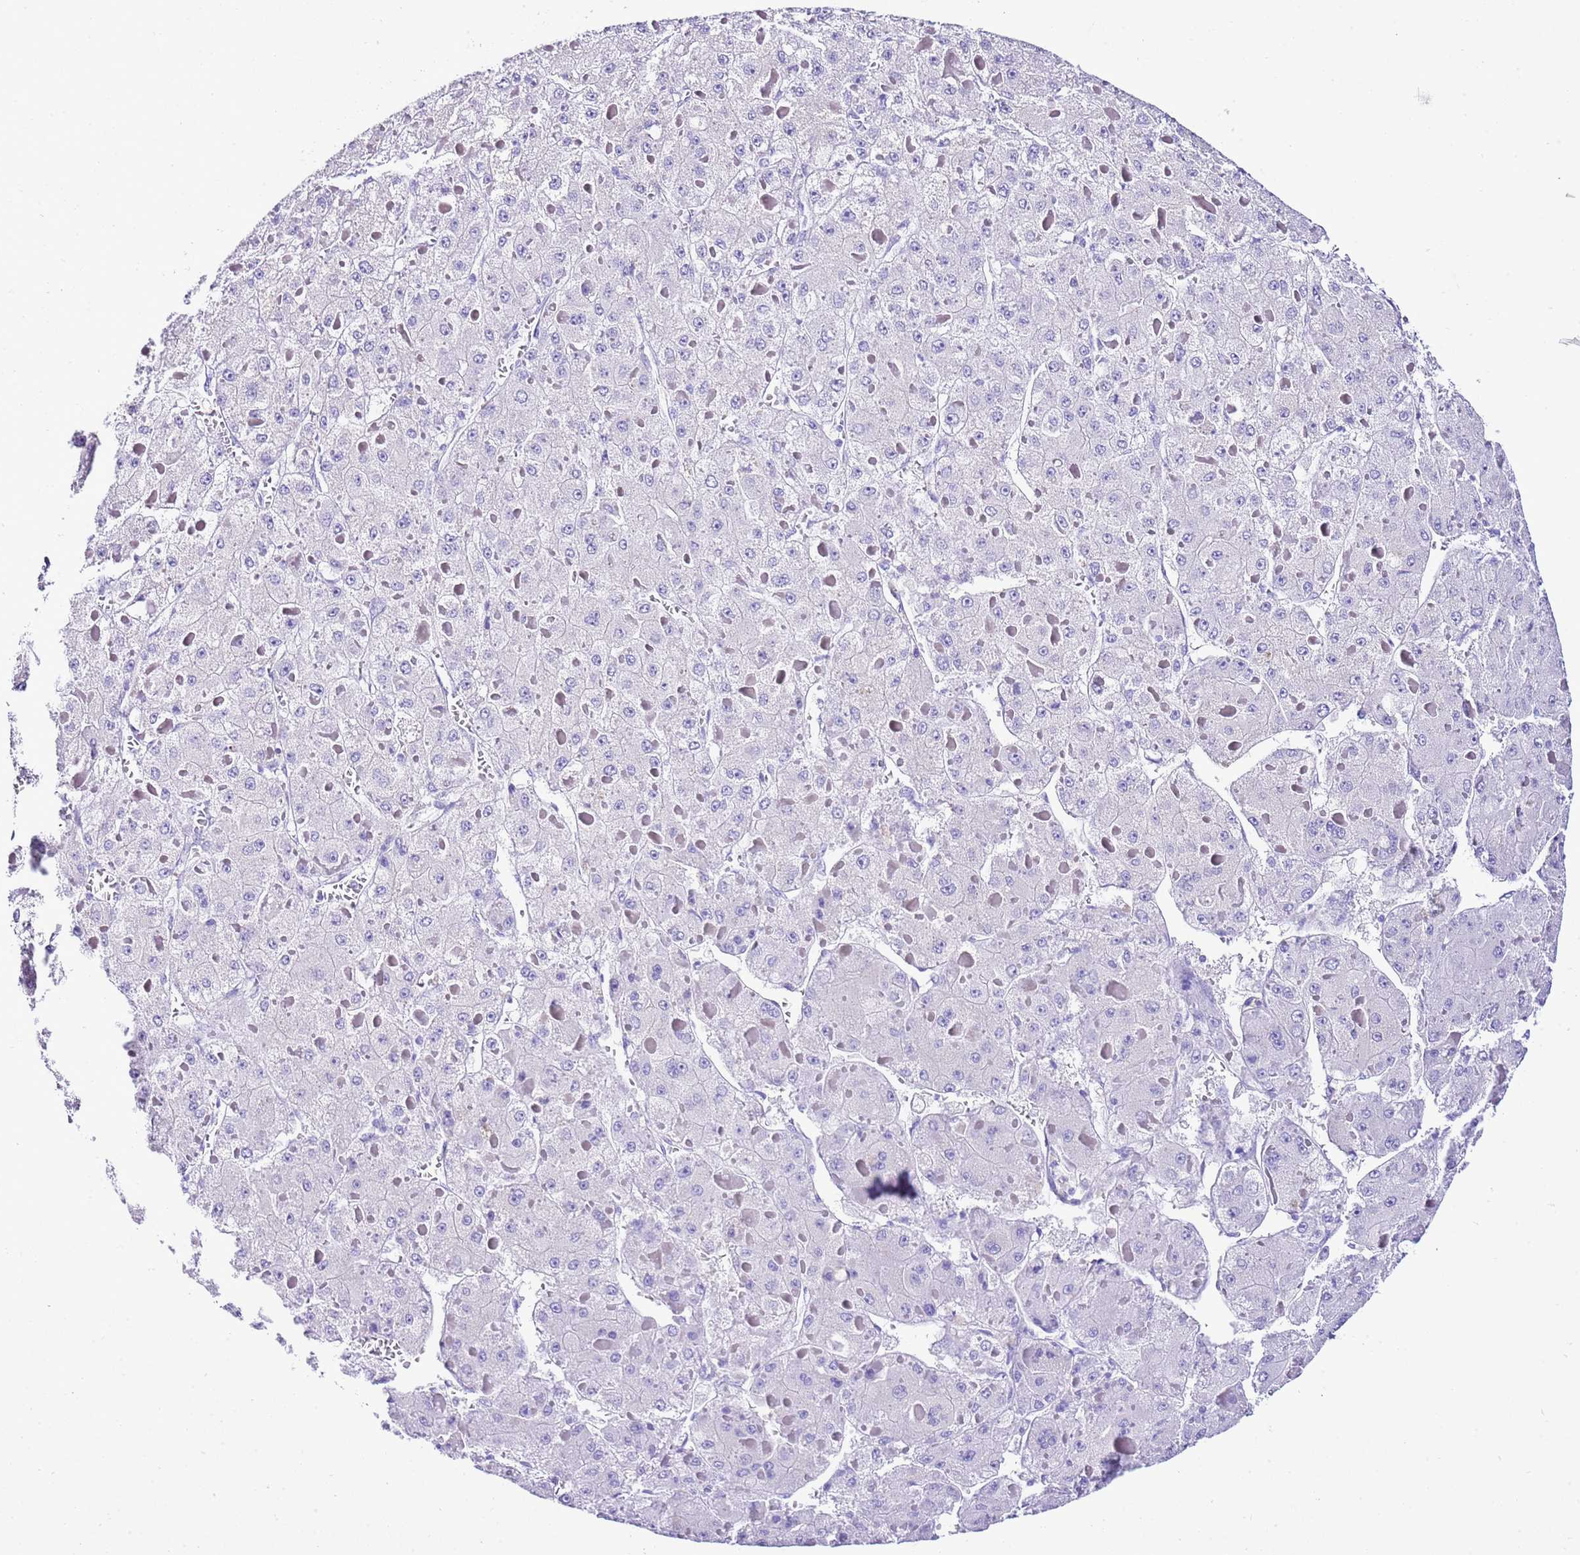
{"staining": {"intensity": "negative", "quantity": "none", "location": "none"}, "tissue": "liver cancer", "cell_type": "Tumor cells", "image_type": "cancer", "snomed": [{"axis": "morphology", "description": "Carcinoma, Hepatocellular, NOS"}, {"axis": "topography", "description": "Liver"}], "caption": "DAB immunohistochemical staining of human liver hepatocellular carcinoma shows no significant staining in tumor cells. Nuclei are stained in blue.", "gene": "KCNC1", "patient": {"sex": "female", "age": 73}}